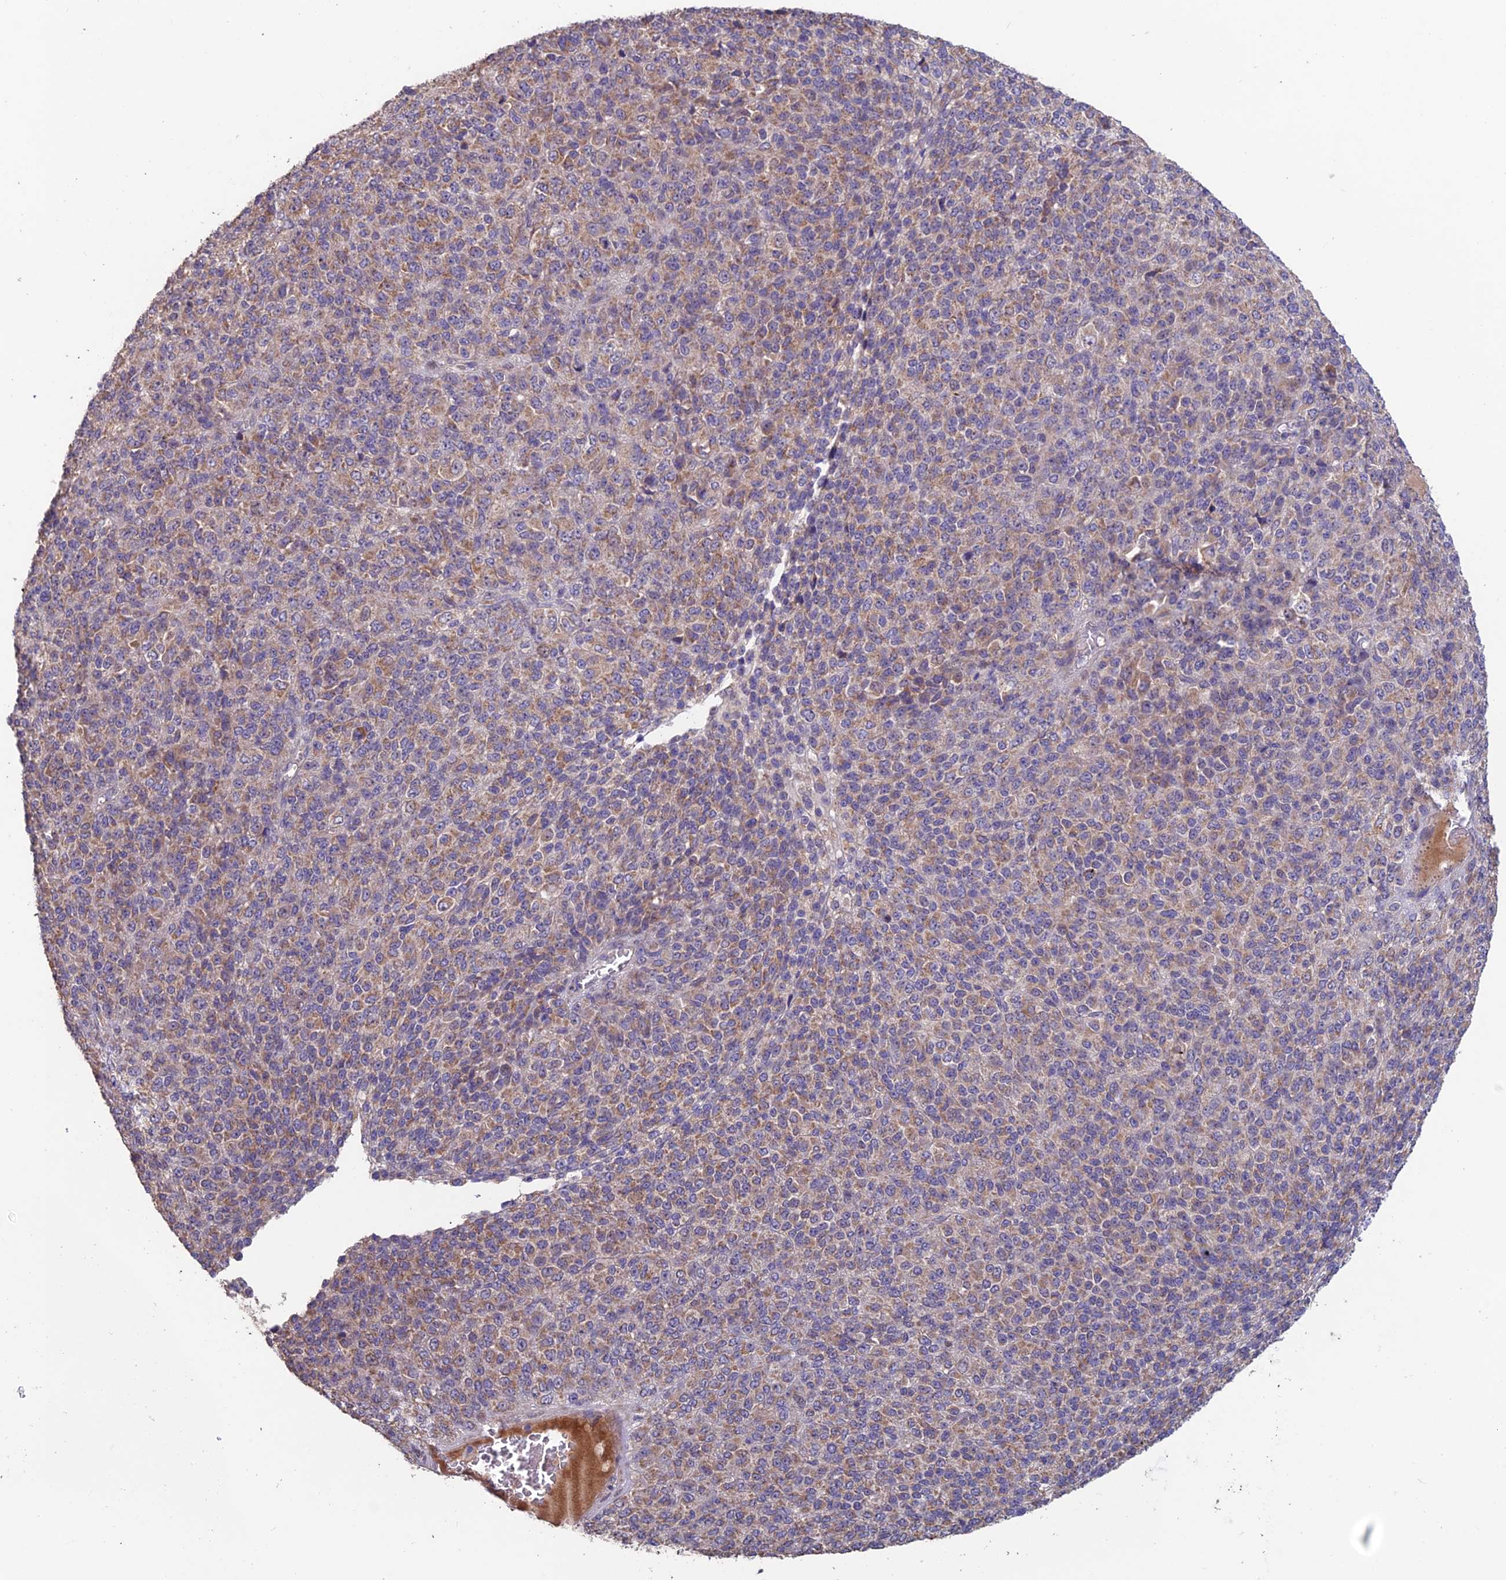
{"staining": {"intensity": "moderate", "quantity": "25%-75%", "location": "cytoplasmic/membranous"}, "tissue": "melanoma", "cell_type": "Tumor cells", "image_type": "cancer", "snomed": [{"axis": "morphology", "description": "Malignant melanoma, Metastatic site"}, {"axis": "topography", "description": "Brain"}], "caption": "Immunohistochemistry (IHC) histopathology image of neoplastic tissue: human malignant melanoma (metastatic site) stained using immunohistochemistry (IHC) displays medium levels of moderate protein expression localized specifically in the cytoplasmic/membranous of tumor cells, appearing as a cytoplasmic/membranous brown color.", "gene": "SHISA5", "patient": {"sex": "female", "age": 56}}